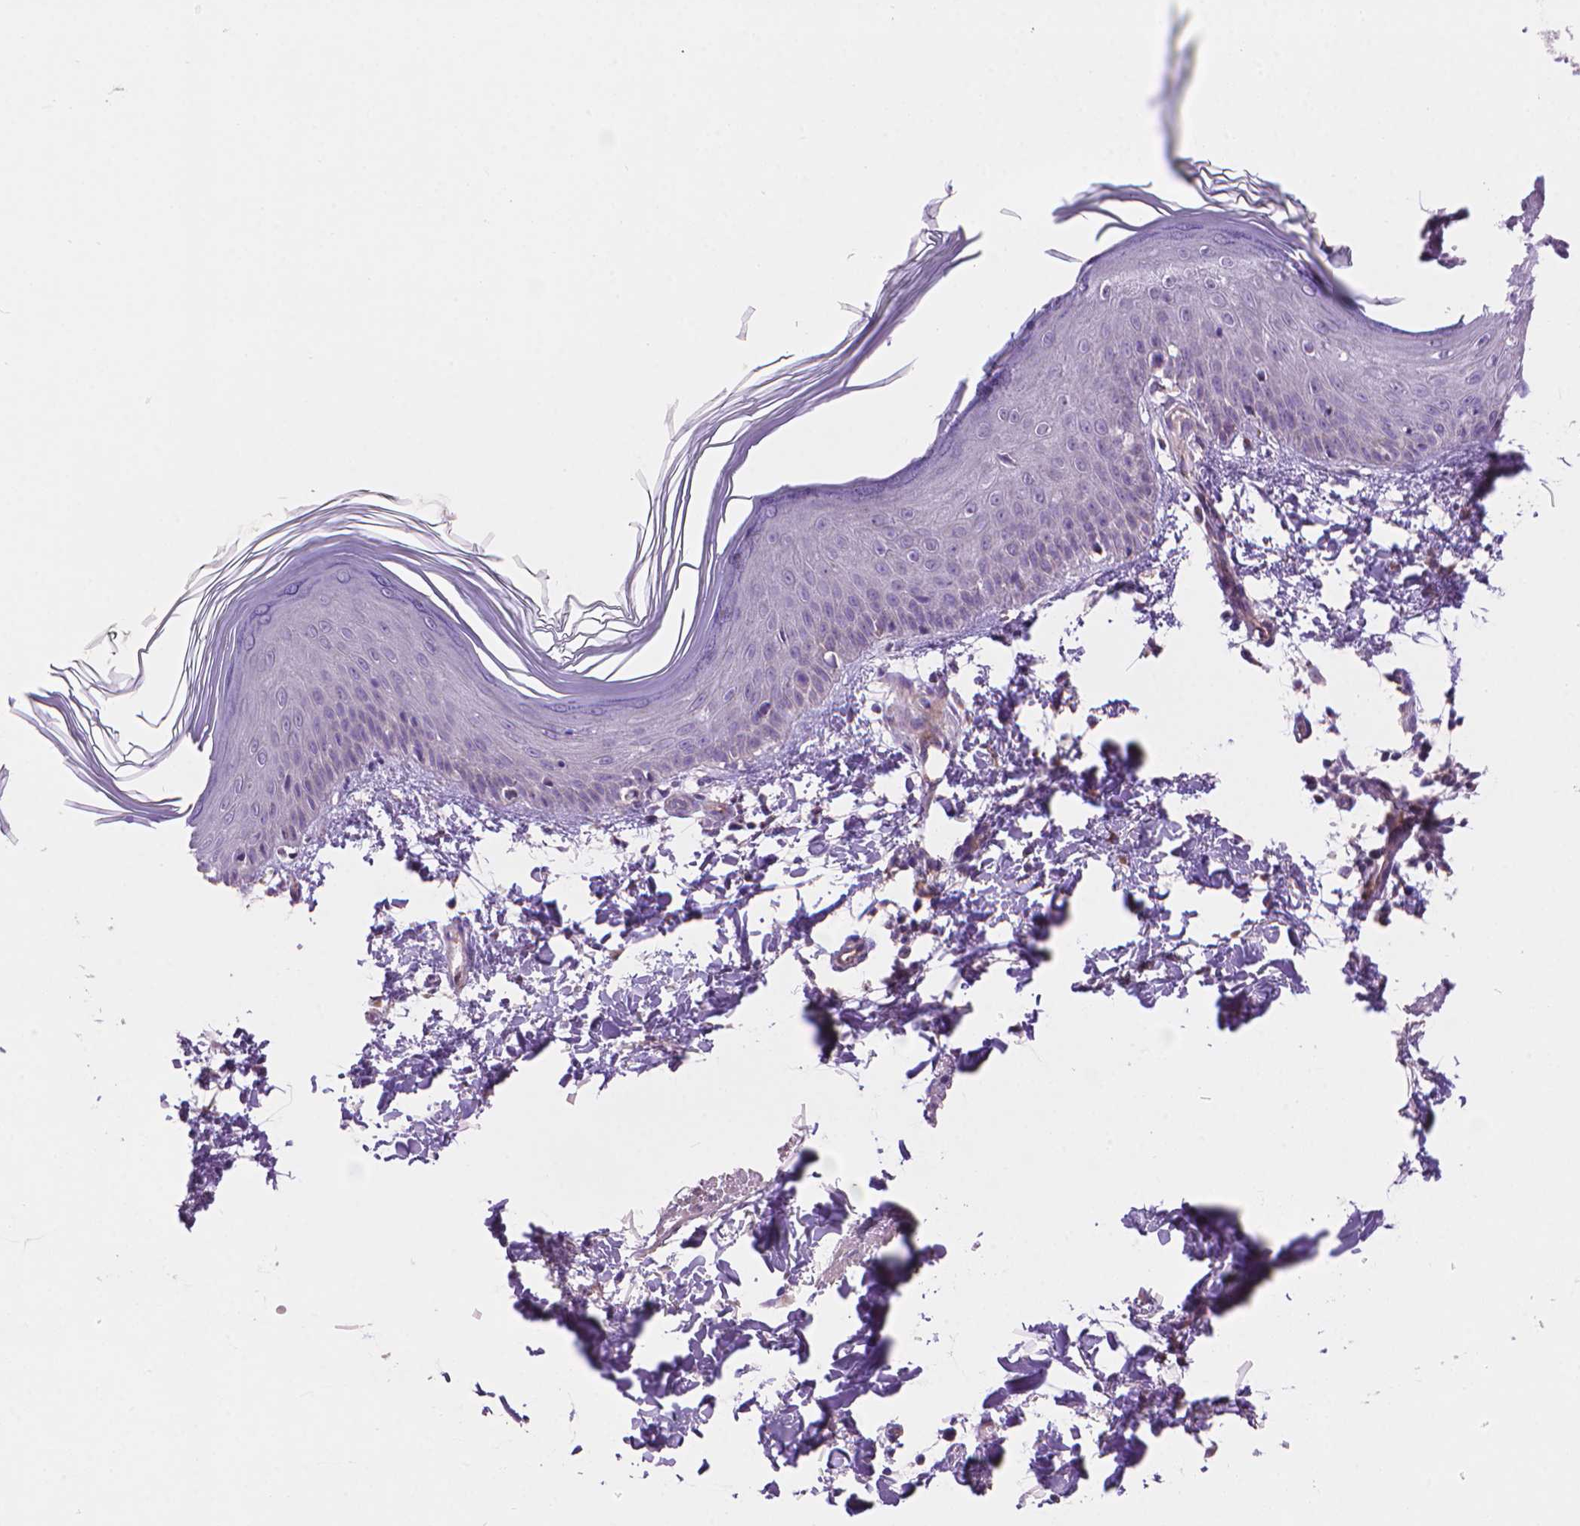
{"staining": {"intensity": "negative", "quantity": "none", "location": "none"}, "tissue": "skin", "cell_type": "Fibroblasts", "image_type": "normal", "snomed": [{"axis": "morphology", "description": "Normal tissue, NOS"}, {"axis": "topography", "description": "Skin"}], "caption": "This is an immunohistochemistry (IHC) photomicrograph of unremarkable skin. There is no positivity in fibroblasts.", "gene": "AMMECR1L", "patient": {"sex": "female", "age": 62}}